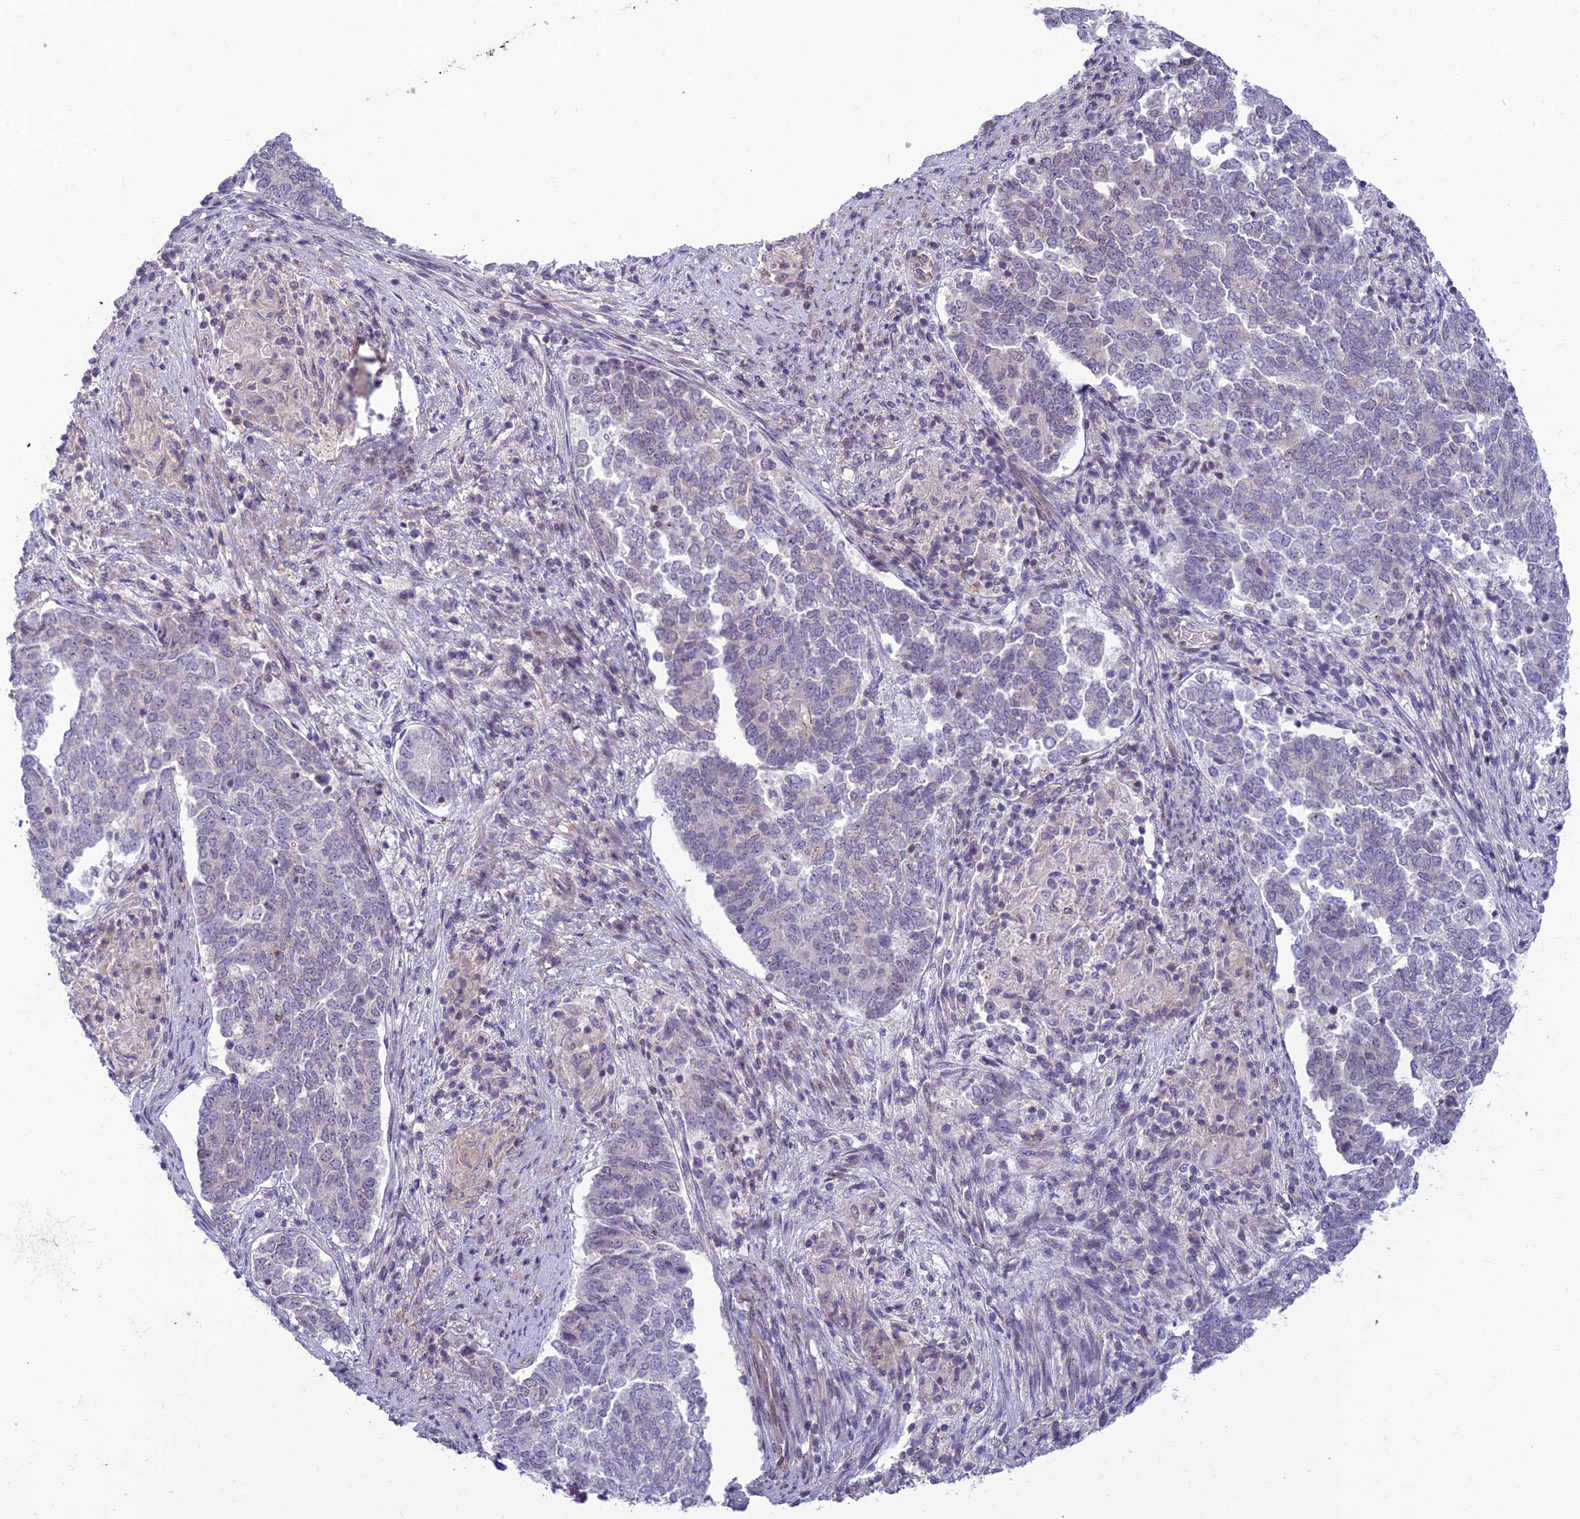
{"staining": {"intensity": "negative", "quantity": "none", "location": "none"}, "tissue": "endometrial cancer", "cell_type": "Tumor cells", "image_type": "cancer", "snomed": [{"axis": "morphology", "description": "Adenocarcinoma, NOS"}, {"axis": "topography", "description": "Endometrium"}], "caption": "The immunohistochemistry (IHC) micrograph has no significant staining in tumor cells of endometrial adenocarcinoma tissue. The staining is performed using DAB (3,3'-diaminobenzidine) brown chromogen with nuclei counter-stained in using hematoxylin.", "gene": "DTX2", "patient": {"sex": "female", "age": 80}}